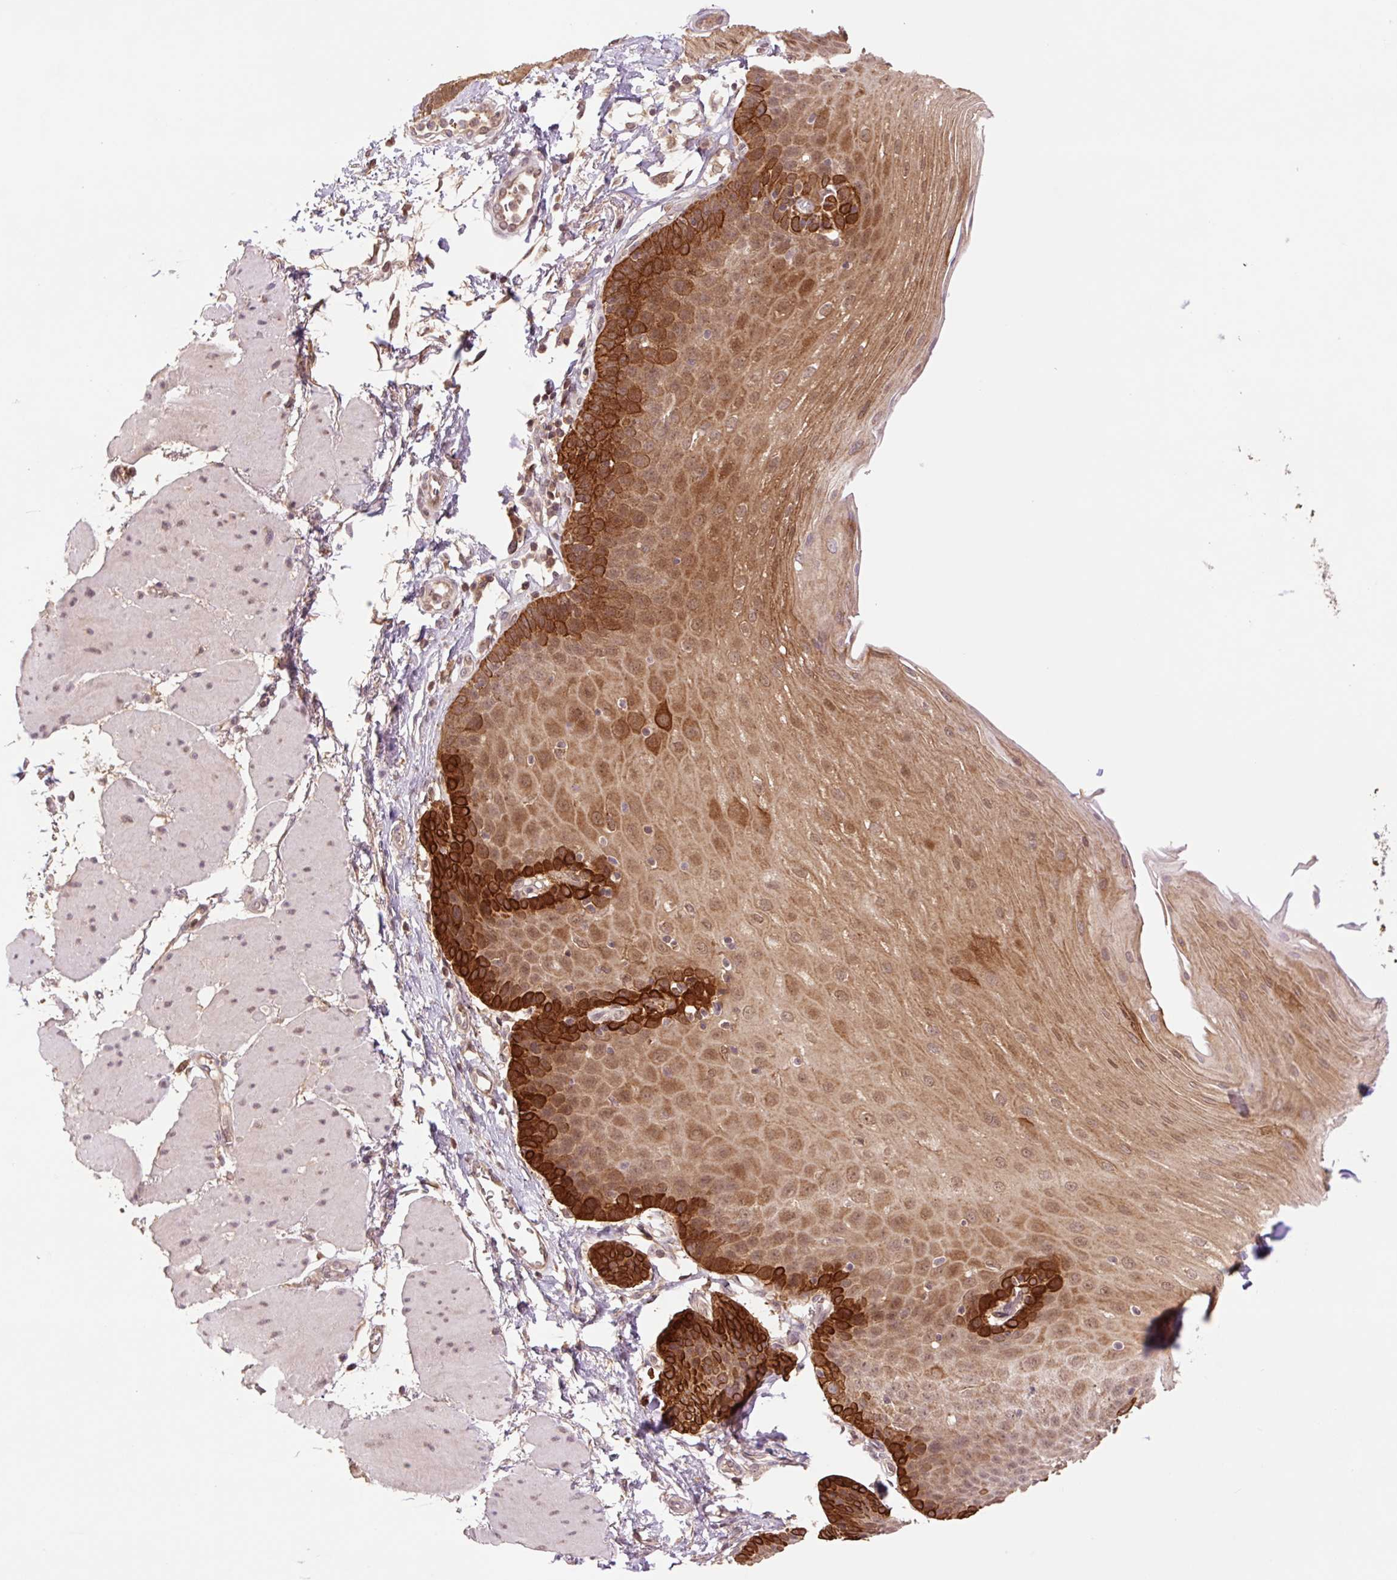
{"staining": {"intensity": "strong", "quantity": "25%-75%", "location": "cytoplasmic/membranous"}, "tissue": "esophagus", "cell_type": "Squamous epithelial cells", "image_type": "normal", "snomed": [{"axis": "morphology", "description": "Normal tissue, NOS"}, {"axis": "topography", "description": "Esophagus"}], "caption": "Esophagus stained with immunohistochemistry (IHC) shows strong cytoplasmic/membranous expression in approximately 25%-75% of squamous epithelial cells.", "gene": "YJU2B", "patient": {"sex": "female", "age": 81}}